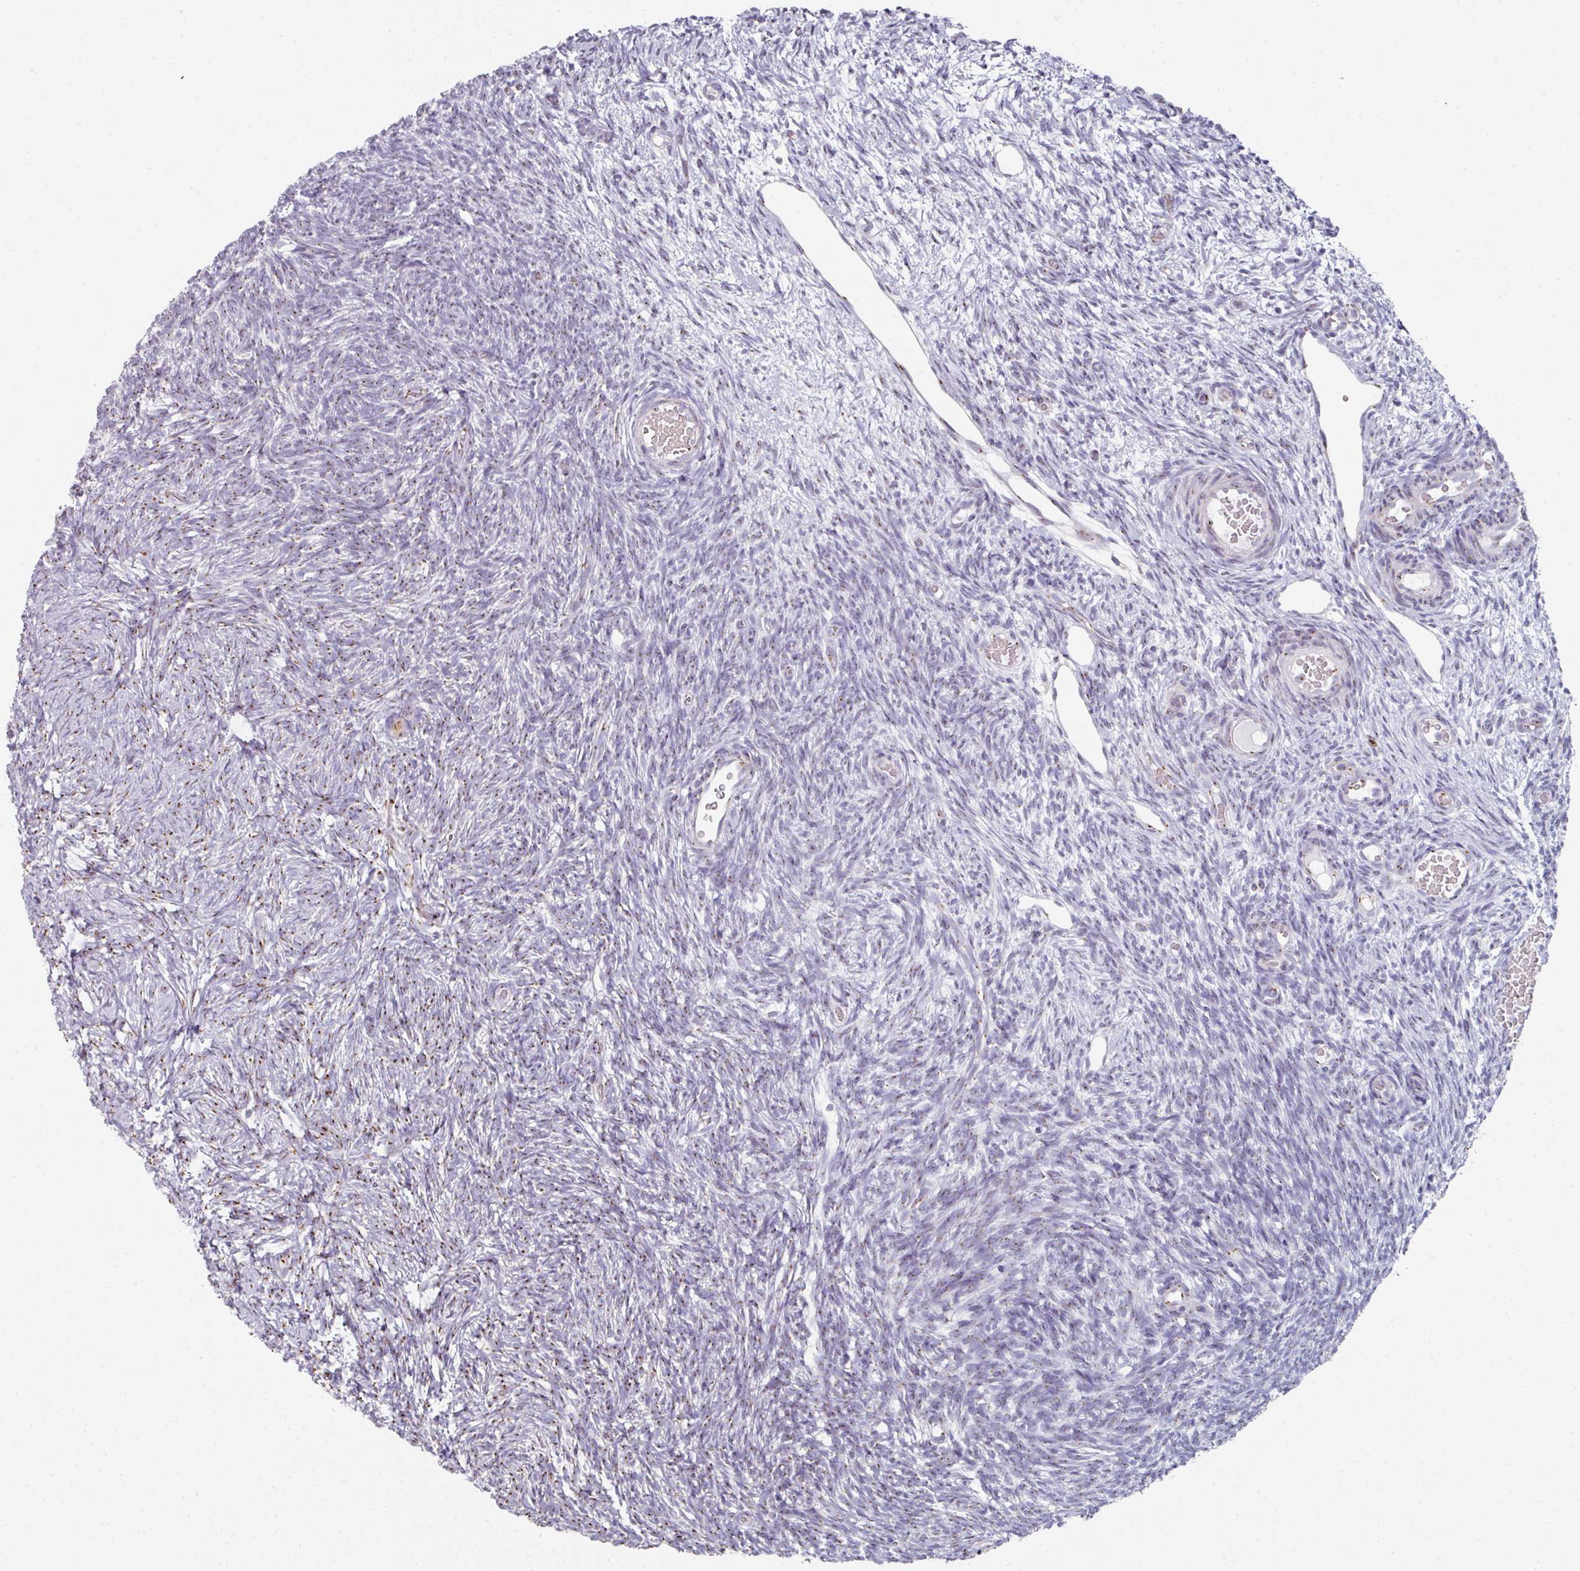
{"staining": {"intensity": "strong", "quantity": ">75%", "location": "cytoplasmic/membranous"}, "tissue": "ovary", "cell_type": "Follicle cells", "image_type": "normal", "snomed": [{"axis": "morphology", "description": "Normal tissue, NOS"}, {"axis": "topography", "description": "Ovary"}], "caption": "Immunohistochemical staining of benign human ovary displays strong cytoplasmic/membranous protein positivity in approximately >75% of follicle cells. The staining is performed using DAB brown chromogen to label protein expression. The nuclei are counter-stained blue using hematoxylin.", "gene": "CCDC85B", "patient": {"sex": "female", "age": 39}}